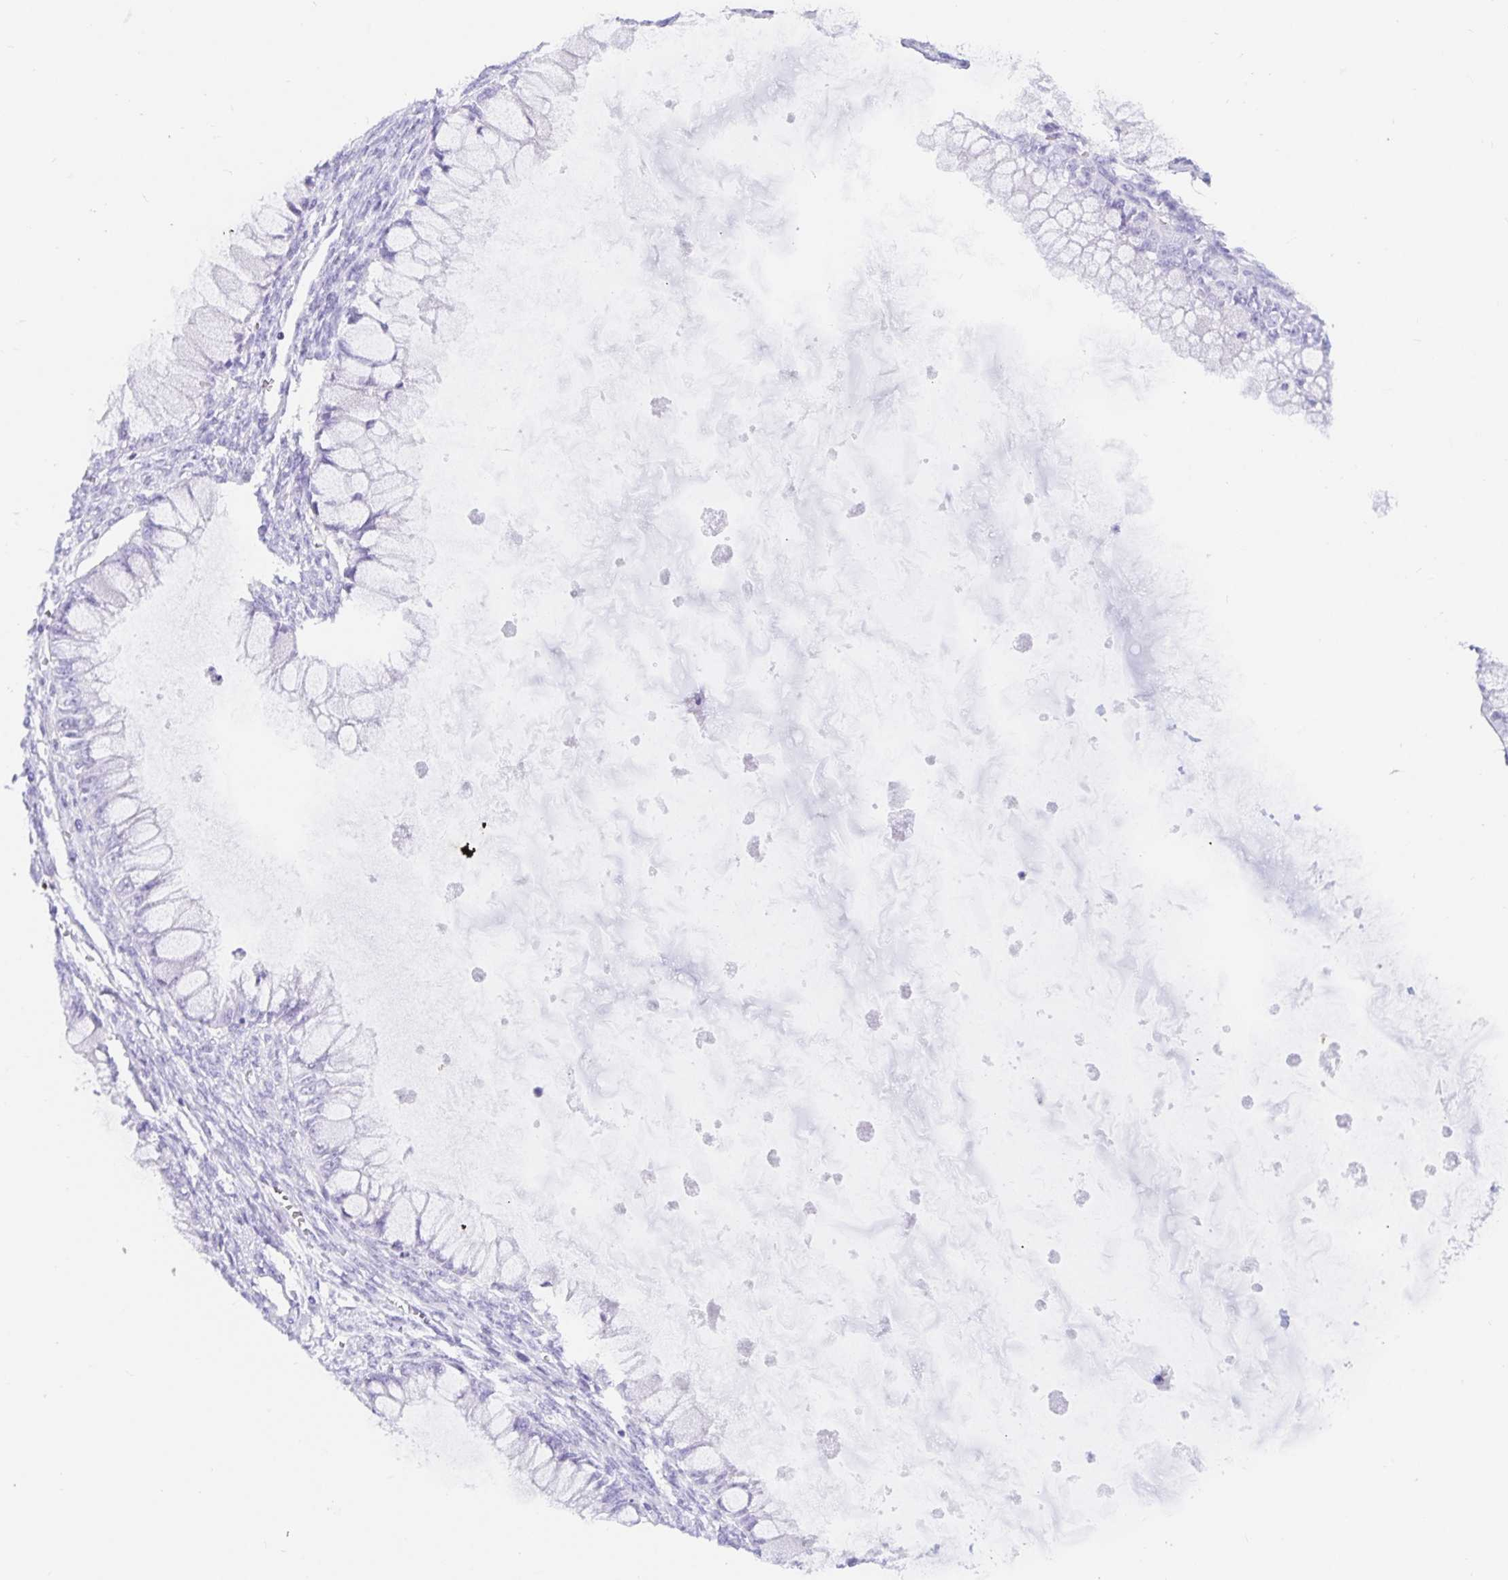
{"staining": {"intensity": "negative", "quantity": "none", "location": "none"}, "tissue": "ovarian cancer", "cell_type": "Tumor cells", "image_type": "cancer", "snomed": [{"axis": "morphology", "description": "Cystadenocarcinoma, mucinous, NOS"}, {"axis": "topography", "description": "Ovary"}], "caption": "A high-resolution micrograph shows immunohistochemistry (IHC) staining of ovarian cancer (mucinous cystadenocarcinoma), which displays no significant staining in tumor cells.", "gene": "OR6T1", "patient": {"sex": "female", "age": 34}}